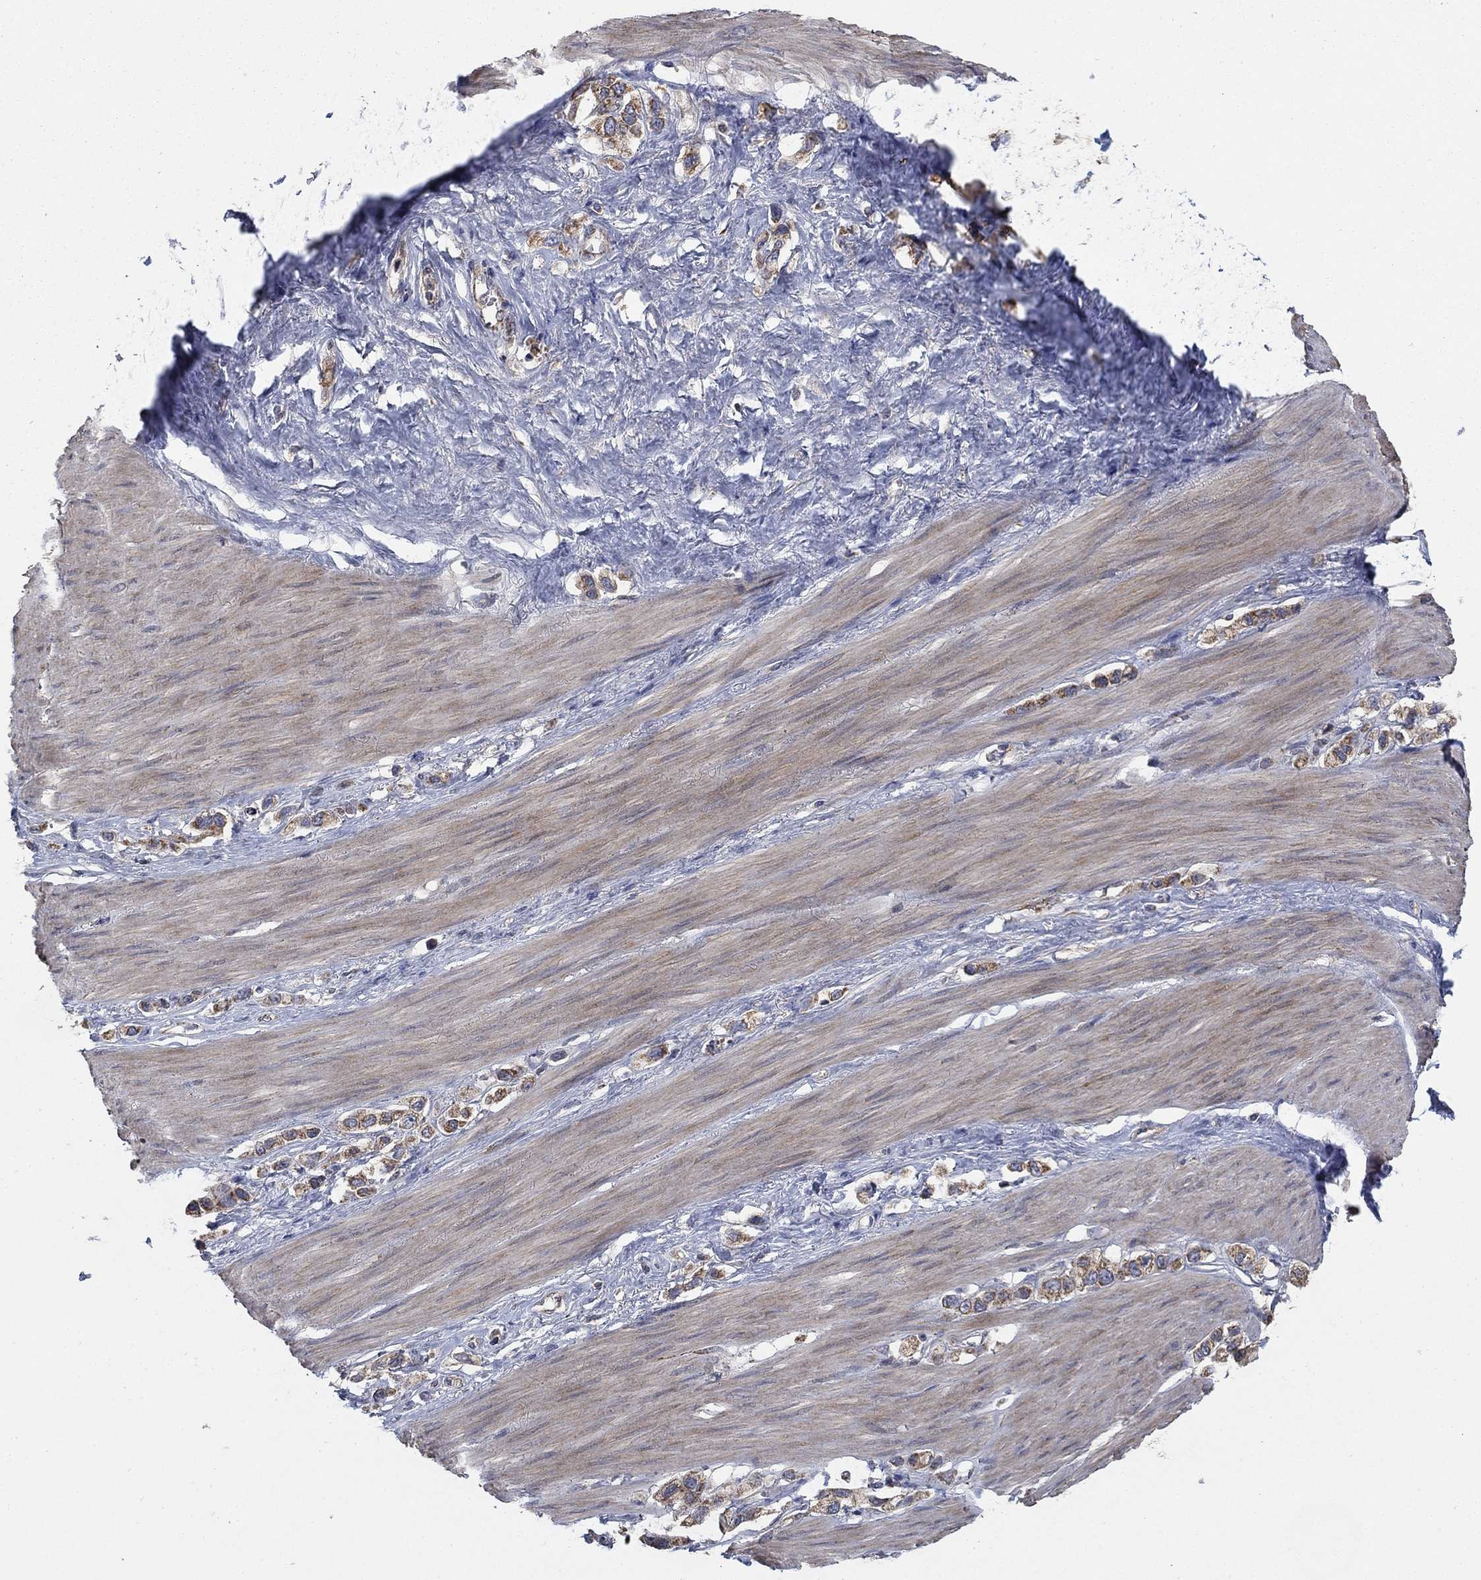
{"staining": {"intensity": "moderate", "quantity": "<25%", "location": "cytoplasmic/membranous"}, "tissue": "stomach cancer", "cell_type": "Tumor cells", "image_type": "cancer", "snomed": [{"axis": "morphology", "description": "Normal tissue, NOS"}, {"axis": "morphology", "description": "Adenocarcinoma, NOS"}, {"axis": "morphology", "description": "Adenocarcinoma, High grade"}, {"axis": "topography", "description": "Stomach, upper"}, {"axis": "topography", "description": "Stomach"}], "caption": "Immunohistochemical staining of human stomach cancer exhibits moderate cytoplasmic/membranous protein expression in approximately <25% of tumor cells.", "gene": "NME7", "patient": {"sex": "female", "age": 65}}